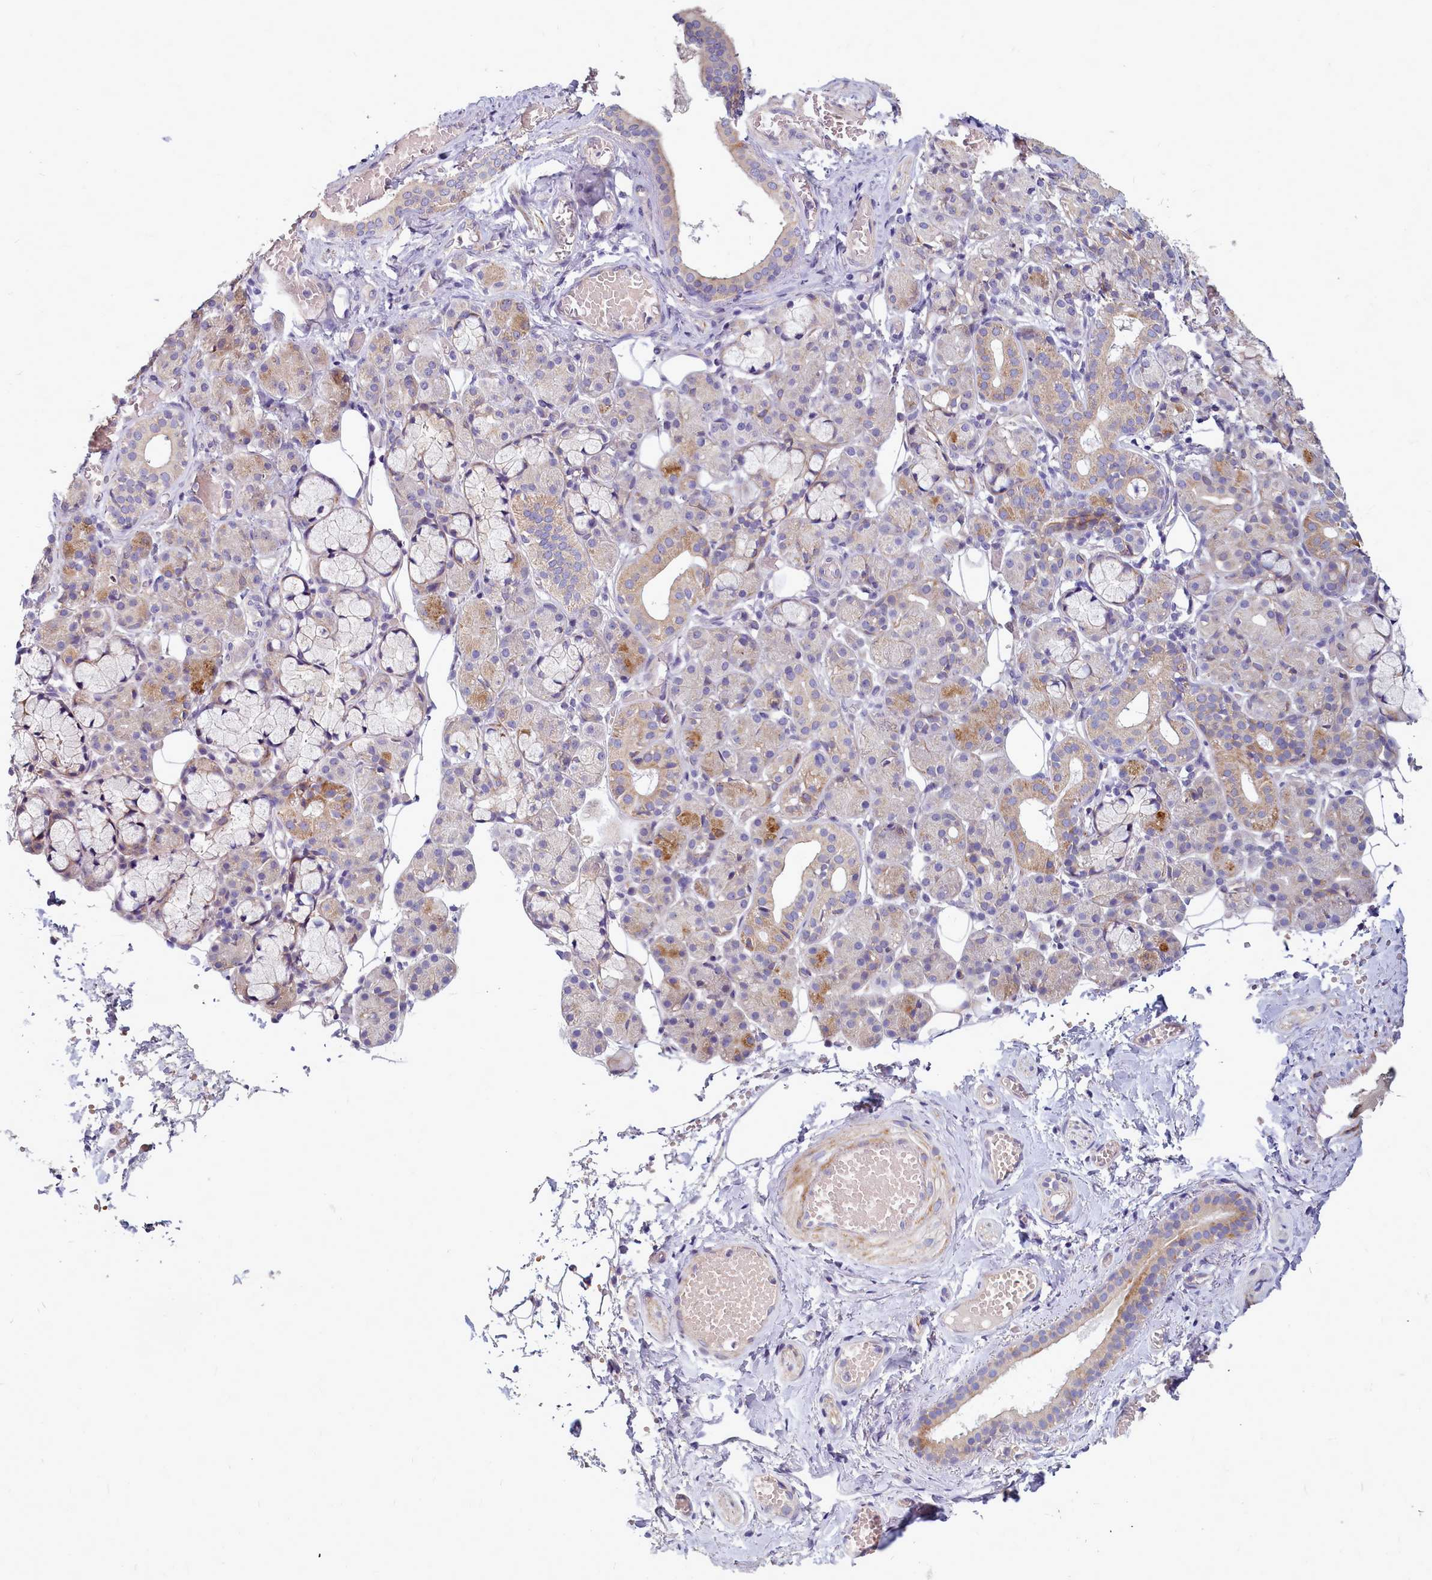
{"staining": {"intensity": "moderate", "quantity": "<25%", "location": "cytoplasmic/membranous"}, "tissue": "salivary gland", "cell_type": "Glandular cells", "image_type": "normal", "snomed": [{"axis": "morphology", "description": "Normal tissue, NOS"}, {"axis": "topography", "description": "Salivary gland"}], "caption": "This is a photomicrograph of immunohistochemistry staining of normal salivary gland, which shows moderate positivity in the cytoplasmic/membranous of glandular cells.", "gene": "SMPD4", "patient": {"sex": "male", "age": 63}}